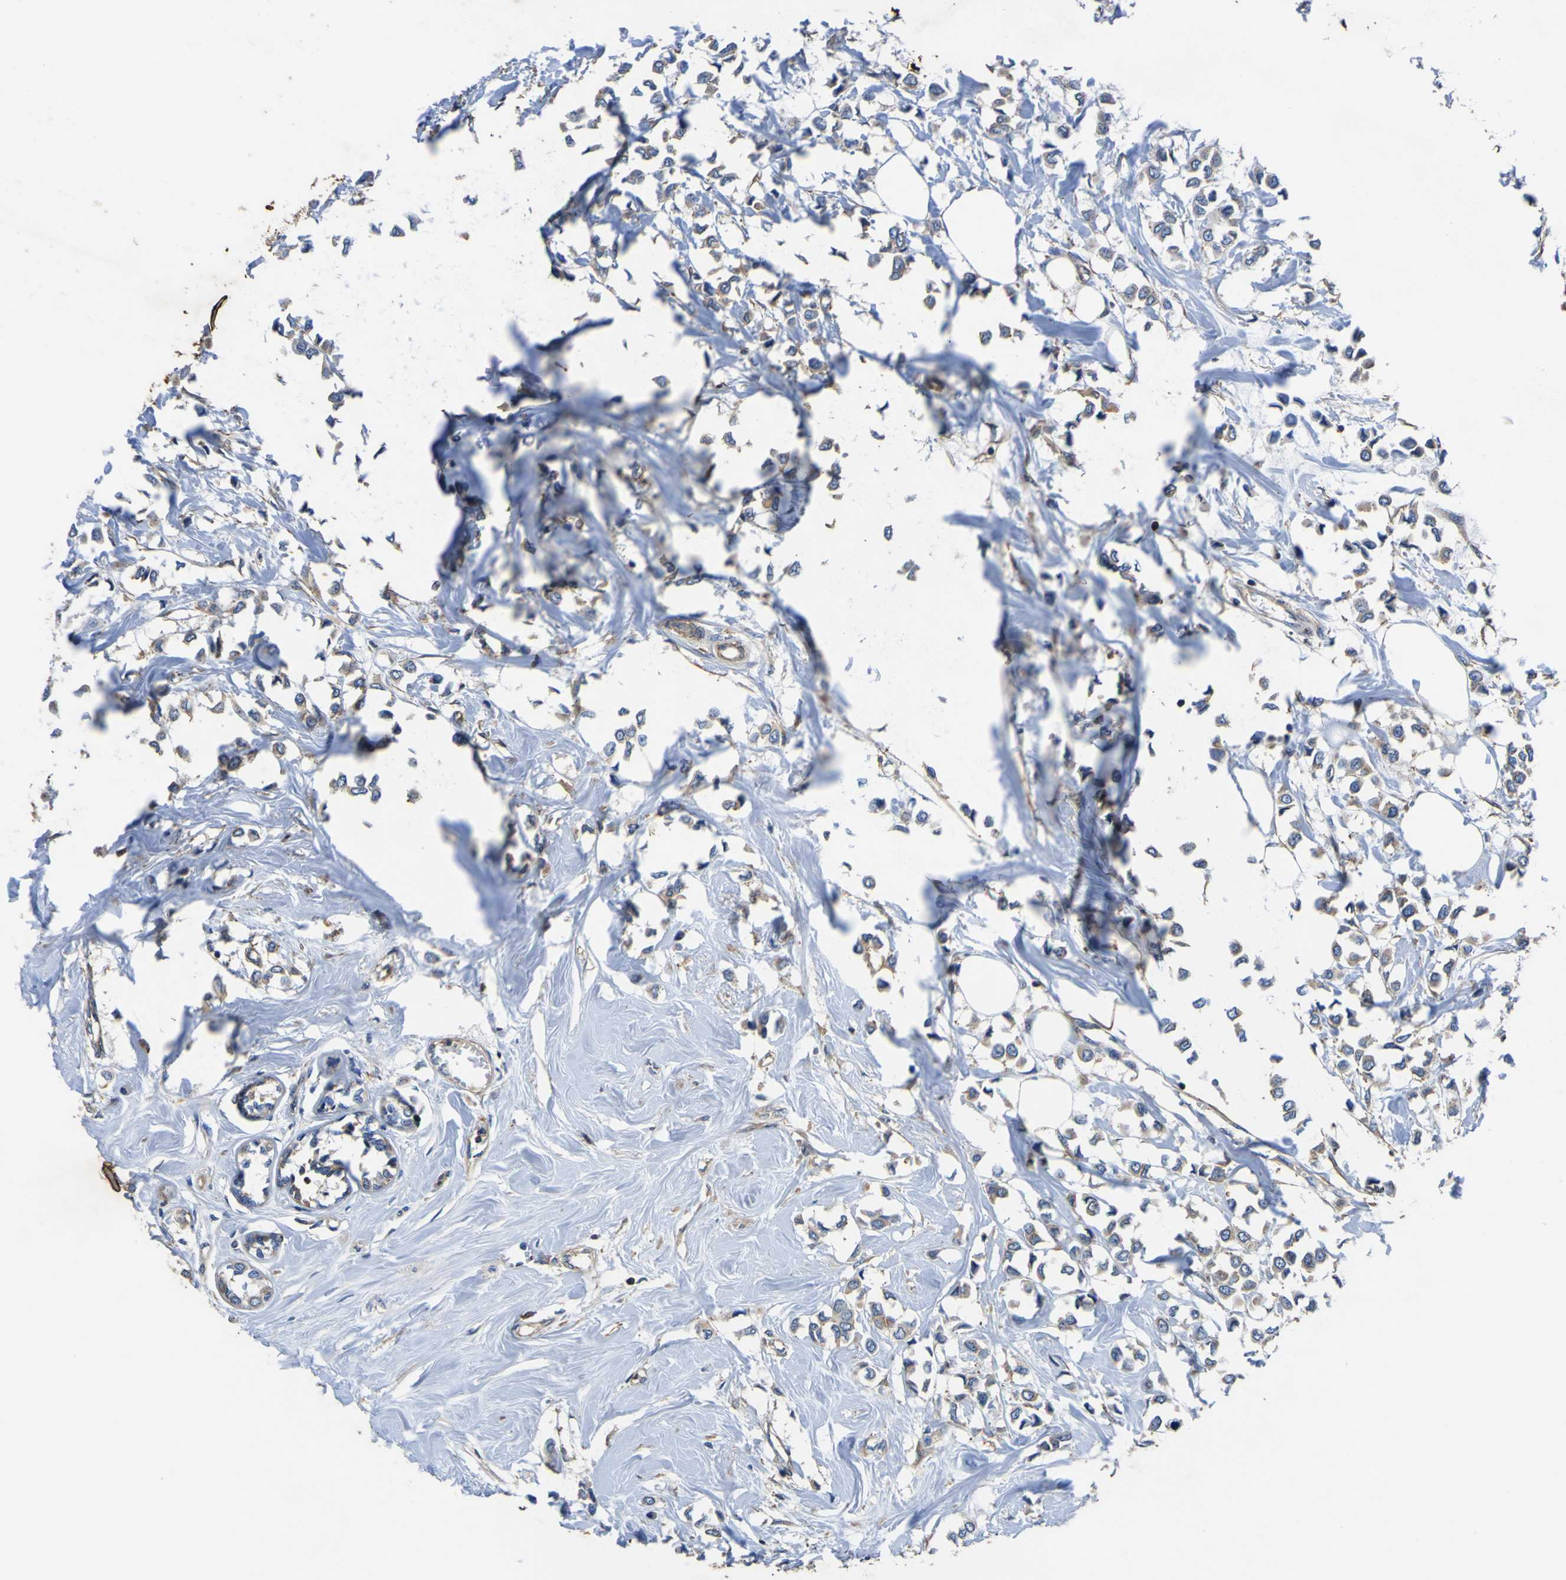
{"staining": {"intensity": "weak", "quantity": ">75%", "location": "cytoplasmic/membranous"}, "tissue": "breast cancer", "cell_type": "Tumor cells", "image_type": "cancer", "snomed": [{"axis": "morphology", "description": "Lobular carcinoma"}, {"axis": "topography", "description": "Breast"}], "caption": "A brown stain highlights weak cytoplasmic/membranous staining of a protein in breast lobular carcinoma tumor cells.", "gene": "CNR2", "patient": {"sex": "female", "age": 51}}